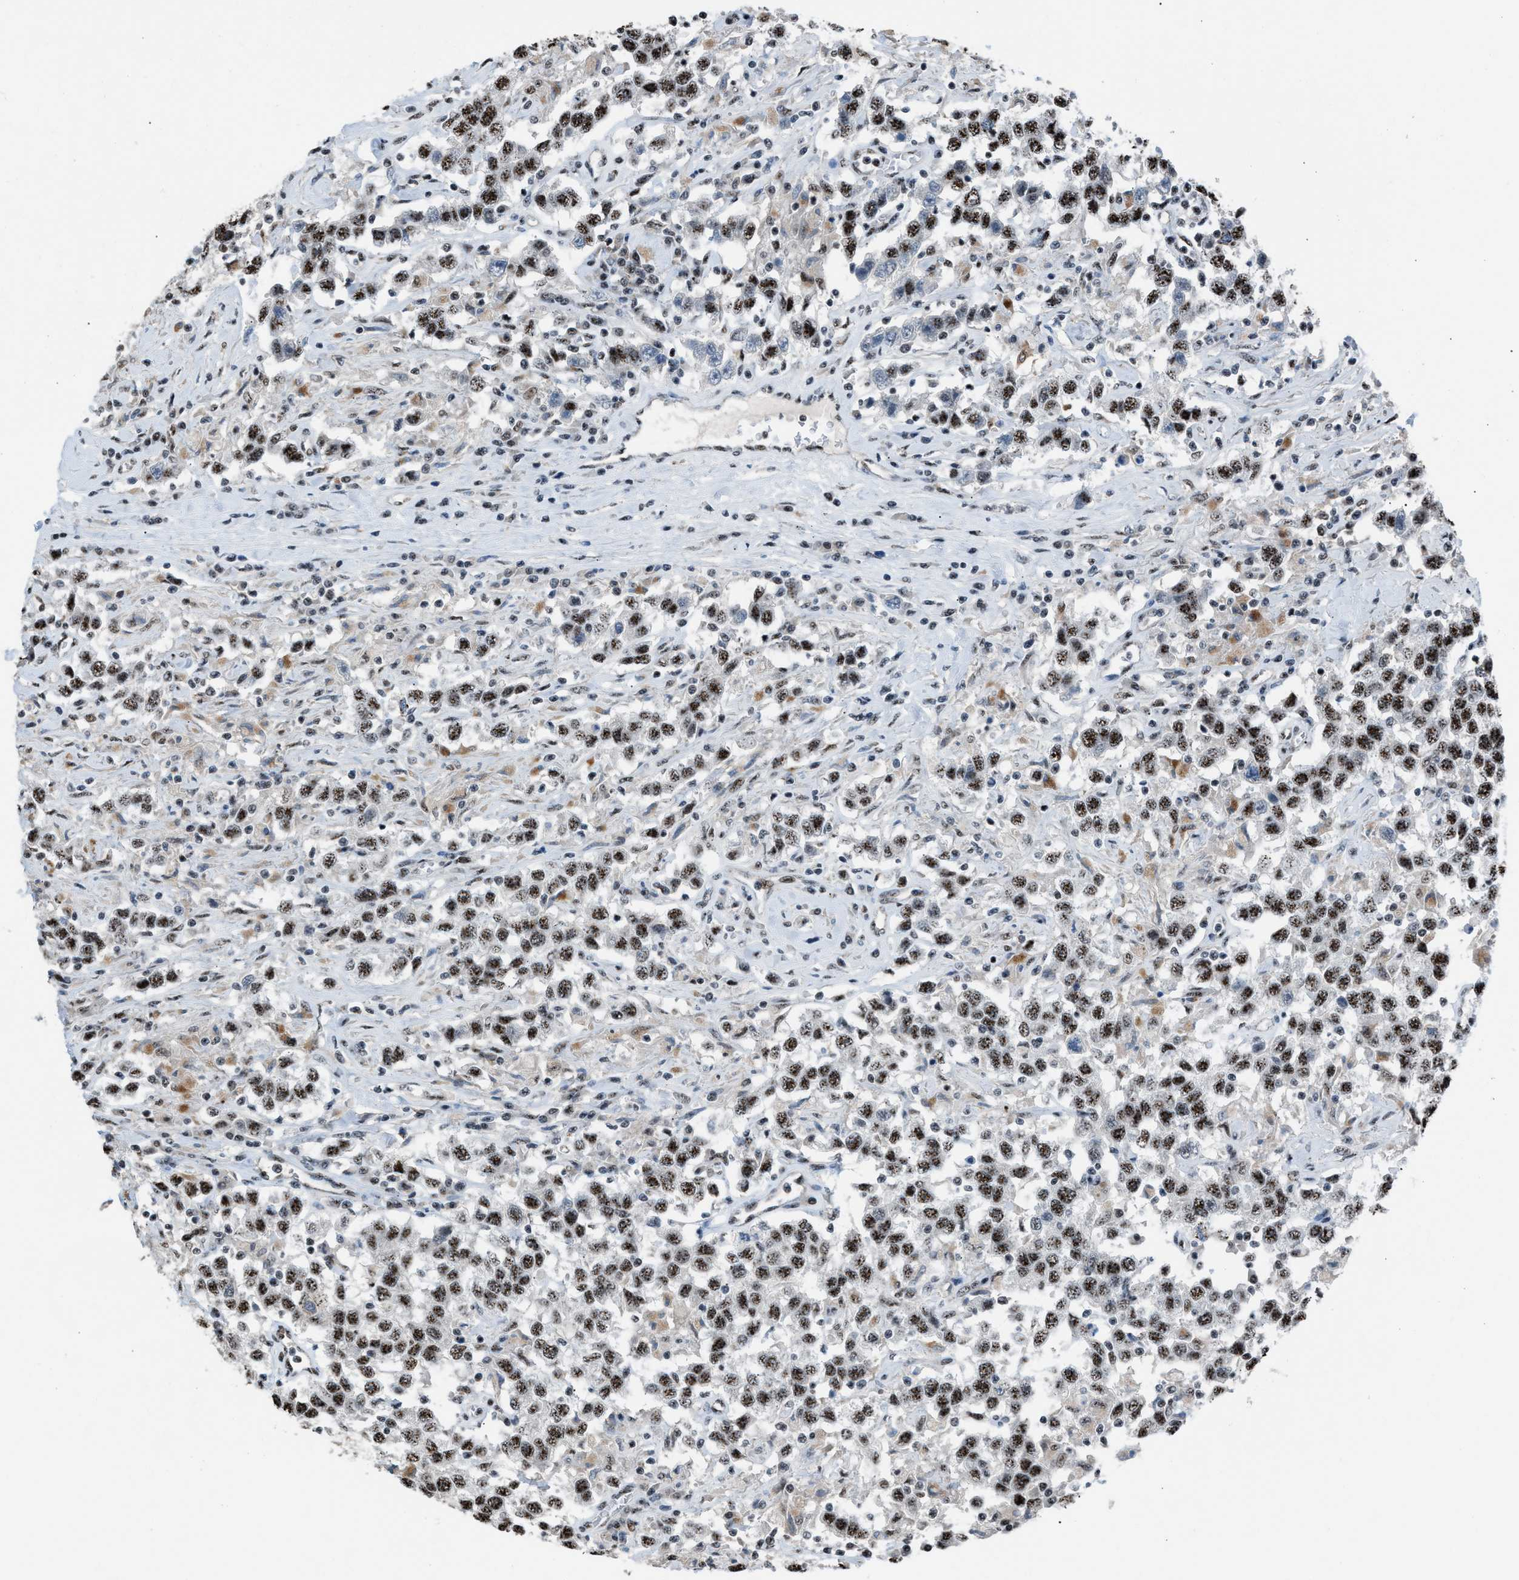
{"staining": {"intensity": "strong", "quantity": ">75%", "location": "nuclear"}, "tissue": "testis cancer", "cell_type": "Tumor cells", "image_type": "cancer", "snomed": [{"axis": "morphology", "description": "Seminoma, NOS"}, {"axis": "topography", "description": "Testis"}], "caption": "Approximately >75% of tumor cells in testis cancer reveal strong nuclear protein staining as visualized by brown immunohistochemical staining.", "gene": "CENPP", "patient": {"sex": "male", "age": 41}}